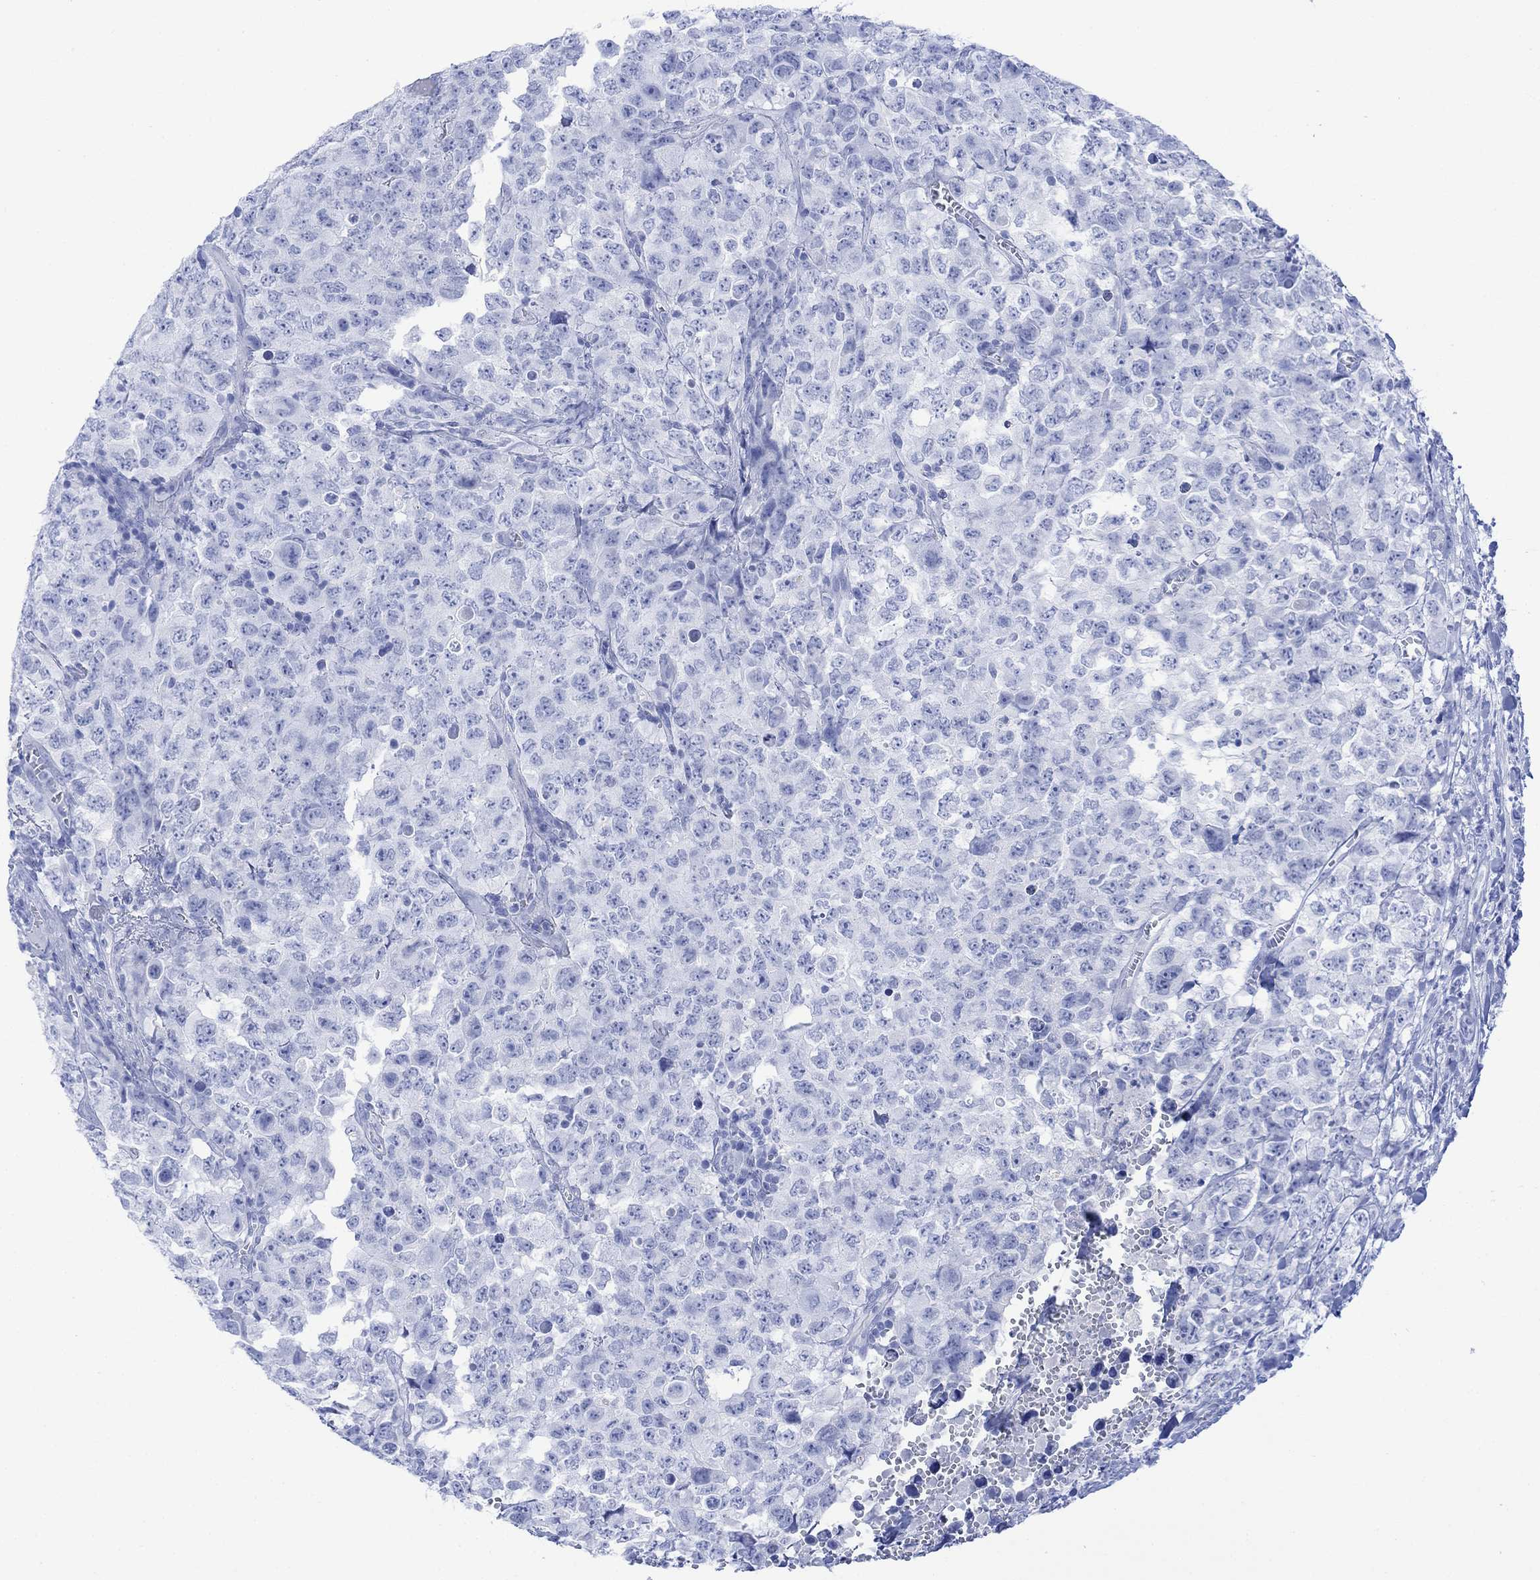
{"staining": {"intensity": "negative", "quantity": "none", "location": "none"}, "tissue": "testis cancer", "cell_type": "Tumor cells", "image_type": "cancer", "snomed": [{"axis": "morphology", "description": "Carcinoma, Embryonal, NOS"}, {"axis": "topography", "description": "Testis"}], "caption": "DAB immunohistochemical staining of testis cancer (embryonal carcinoma) displays no significant positivity in tumor cells. (Stains: DAB (3,3'-diaminobenzidine) immunohistochemistry with hematoxylin counter stain, Microscopy: brightfield microscopy at high magnification).", "gene": "CELF4", "patient": {"sex": "male", "age": 23}}